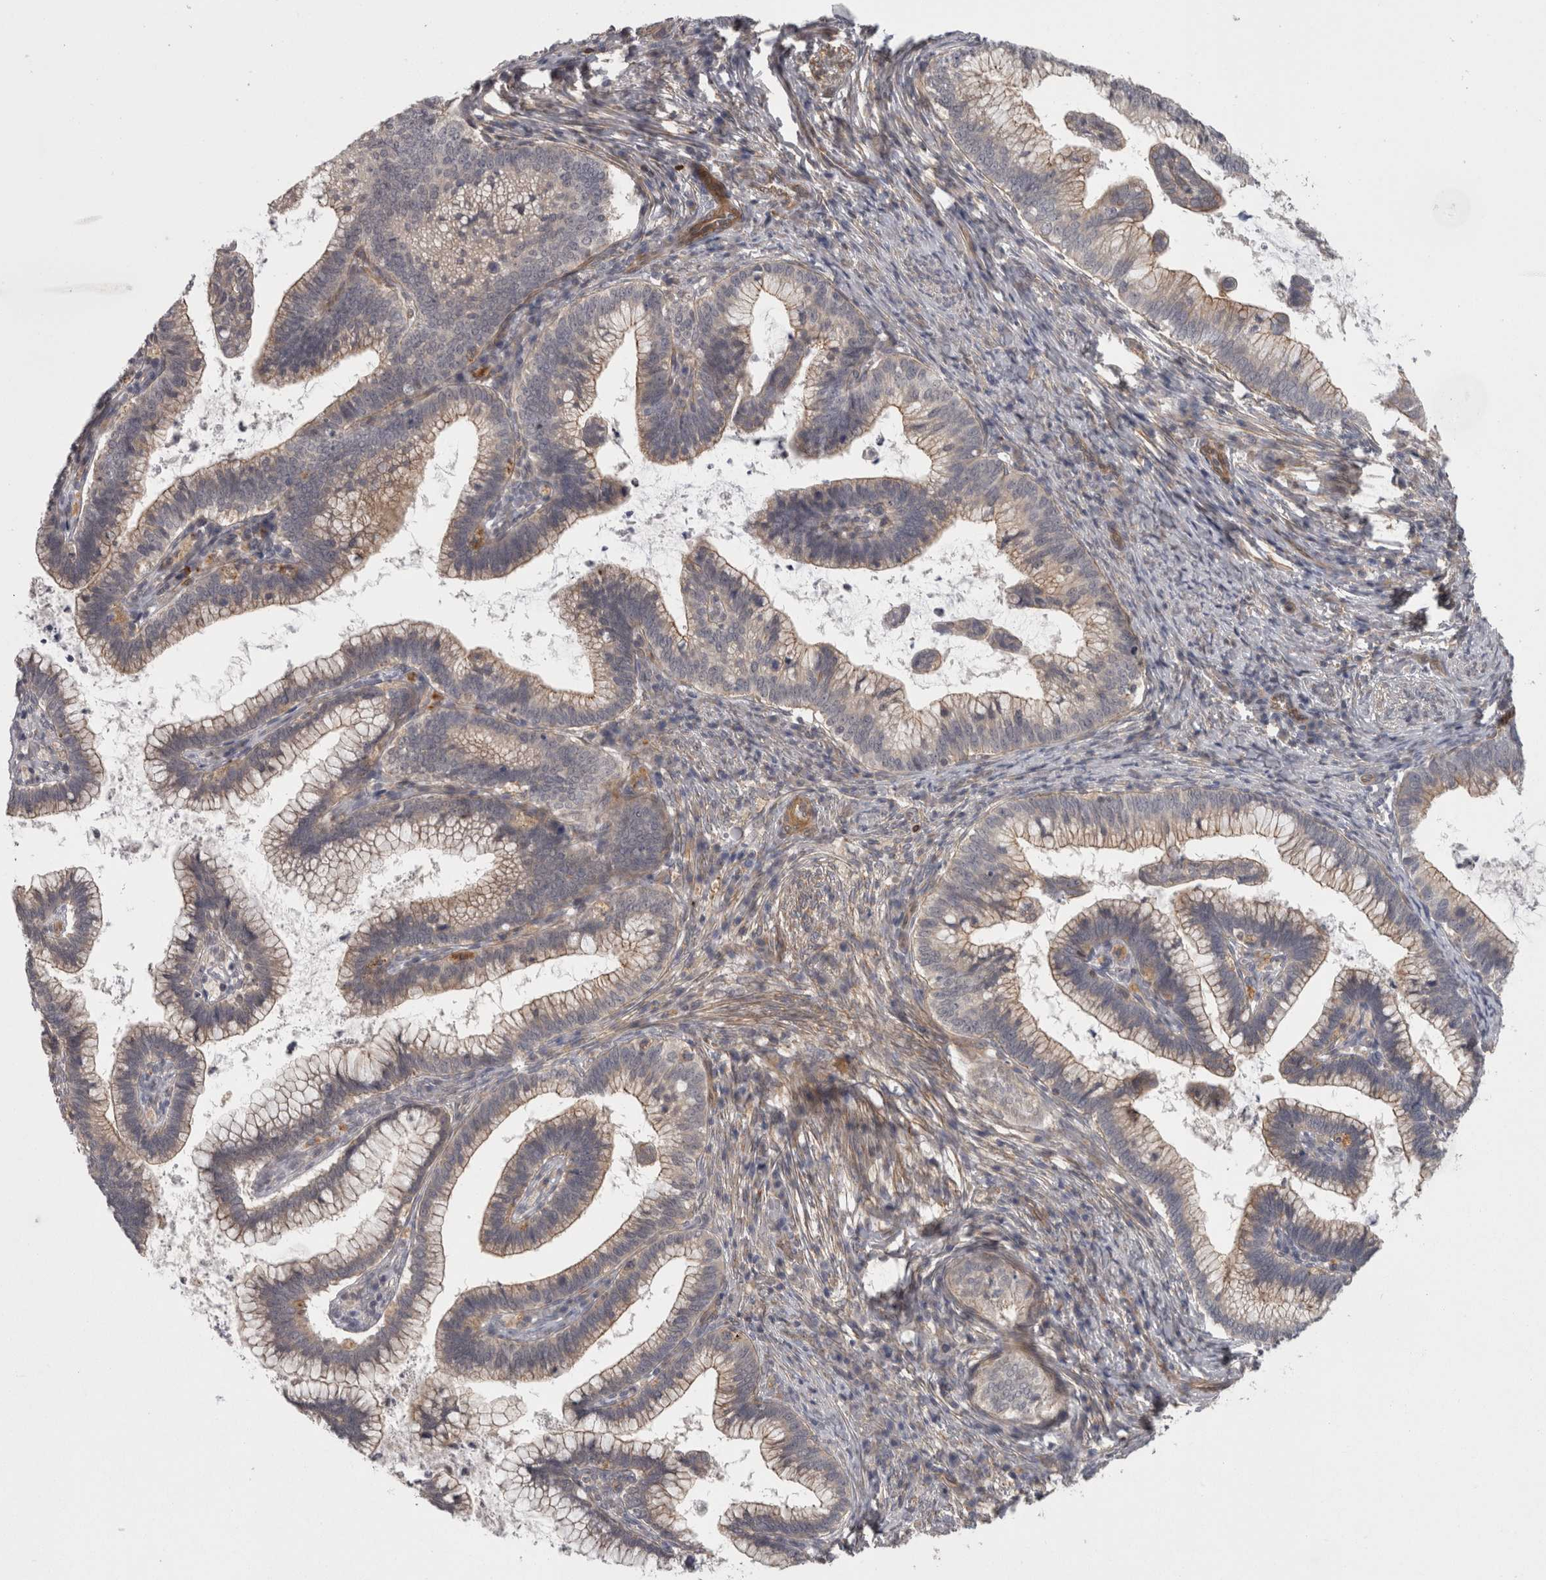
{"staining": {"intensity": "weak", "quantity": ">75%", "location": "cytoplasmic/membranous"}, "tissue": "cervical cancer", "cell_type": "Tumor cells", "image_type": "cancer", "snomed": [{"axis": "morphology", "description": "Adenocarcinoma, NOS"}, {"axis": "topography", "description": "Cervix"}], "caption": "Adenocarcinoma (cervical) was stained to show a protein in brown. There is low levels of weak cytoplasmic/membranous staining in approximately >75% of tumor cells.", "gene": "RMDN1", "patient": {"sex": "female", "age": 36}}